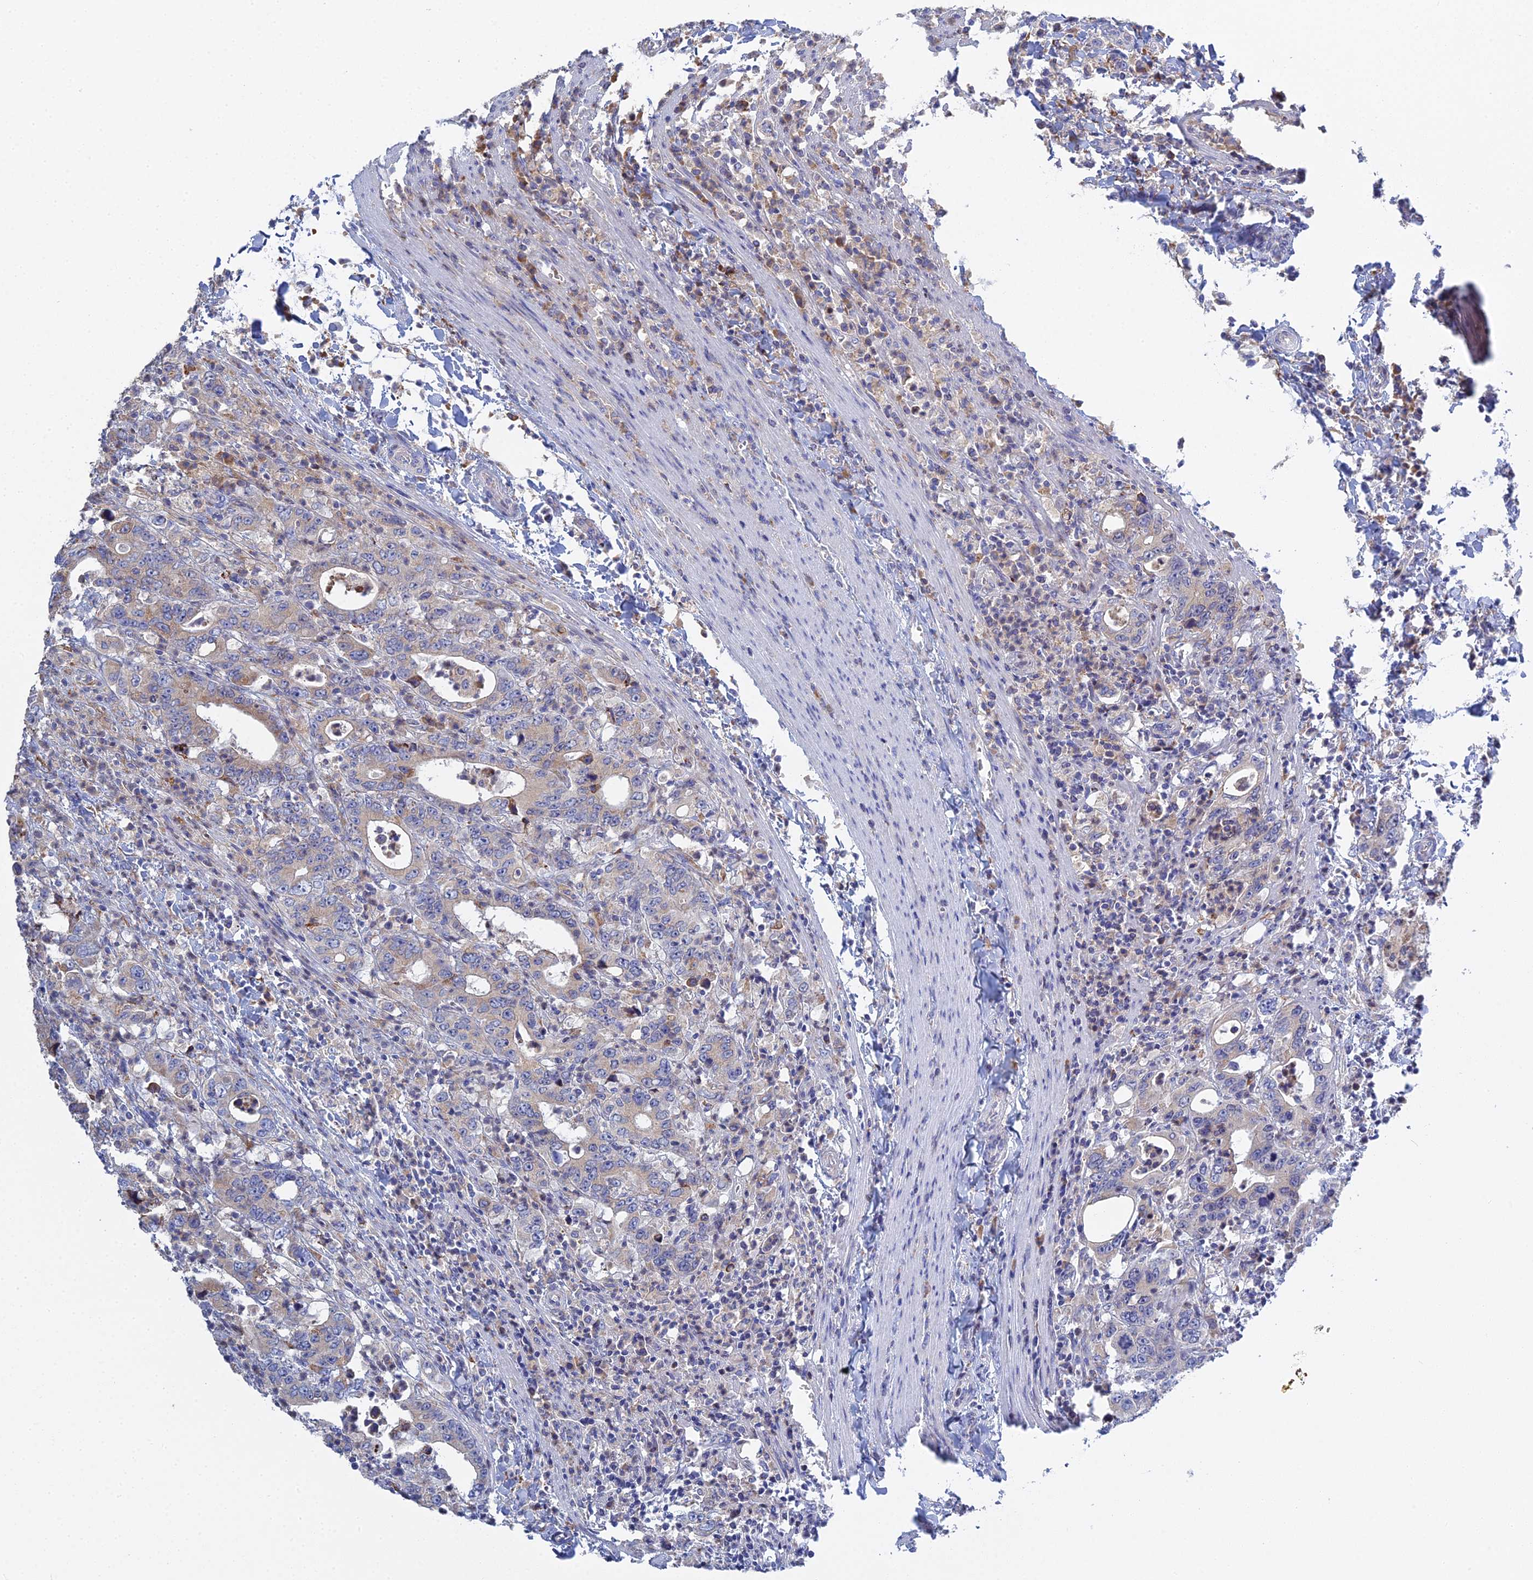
{"staining": {"intensity": "weak", "quantity": "<25%", "location": "cytoplasmic/membranous"}, "tissue": "colorectal cancer", "cell_type": "Tumor cells", "image_type": "cancer", "snomed": [{"axis": "morphology", "description": "Adenocarcinoma, NOS"}, {"axis": "topography", "description": "Colon"}], "caption": "Immunohistochemistry (IHC) histopathology image of neoplastic tissue: colorectal adenocarcinoma stained with DAB (3,3'-diaminobenzidine) reveals no significant protein expression in tumor cells. Nuclei are stained in blue.", "gene": "TRAPPC6A", "patient": {"sex": "female", "age": 75}}